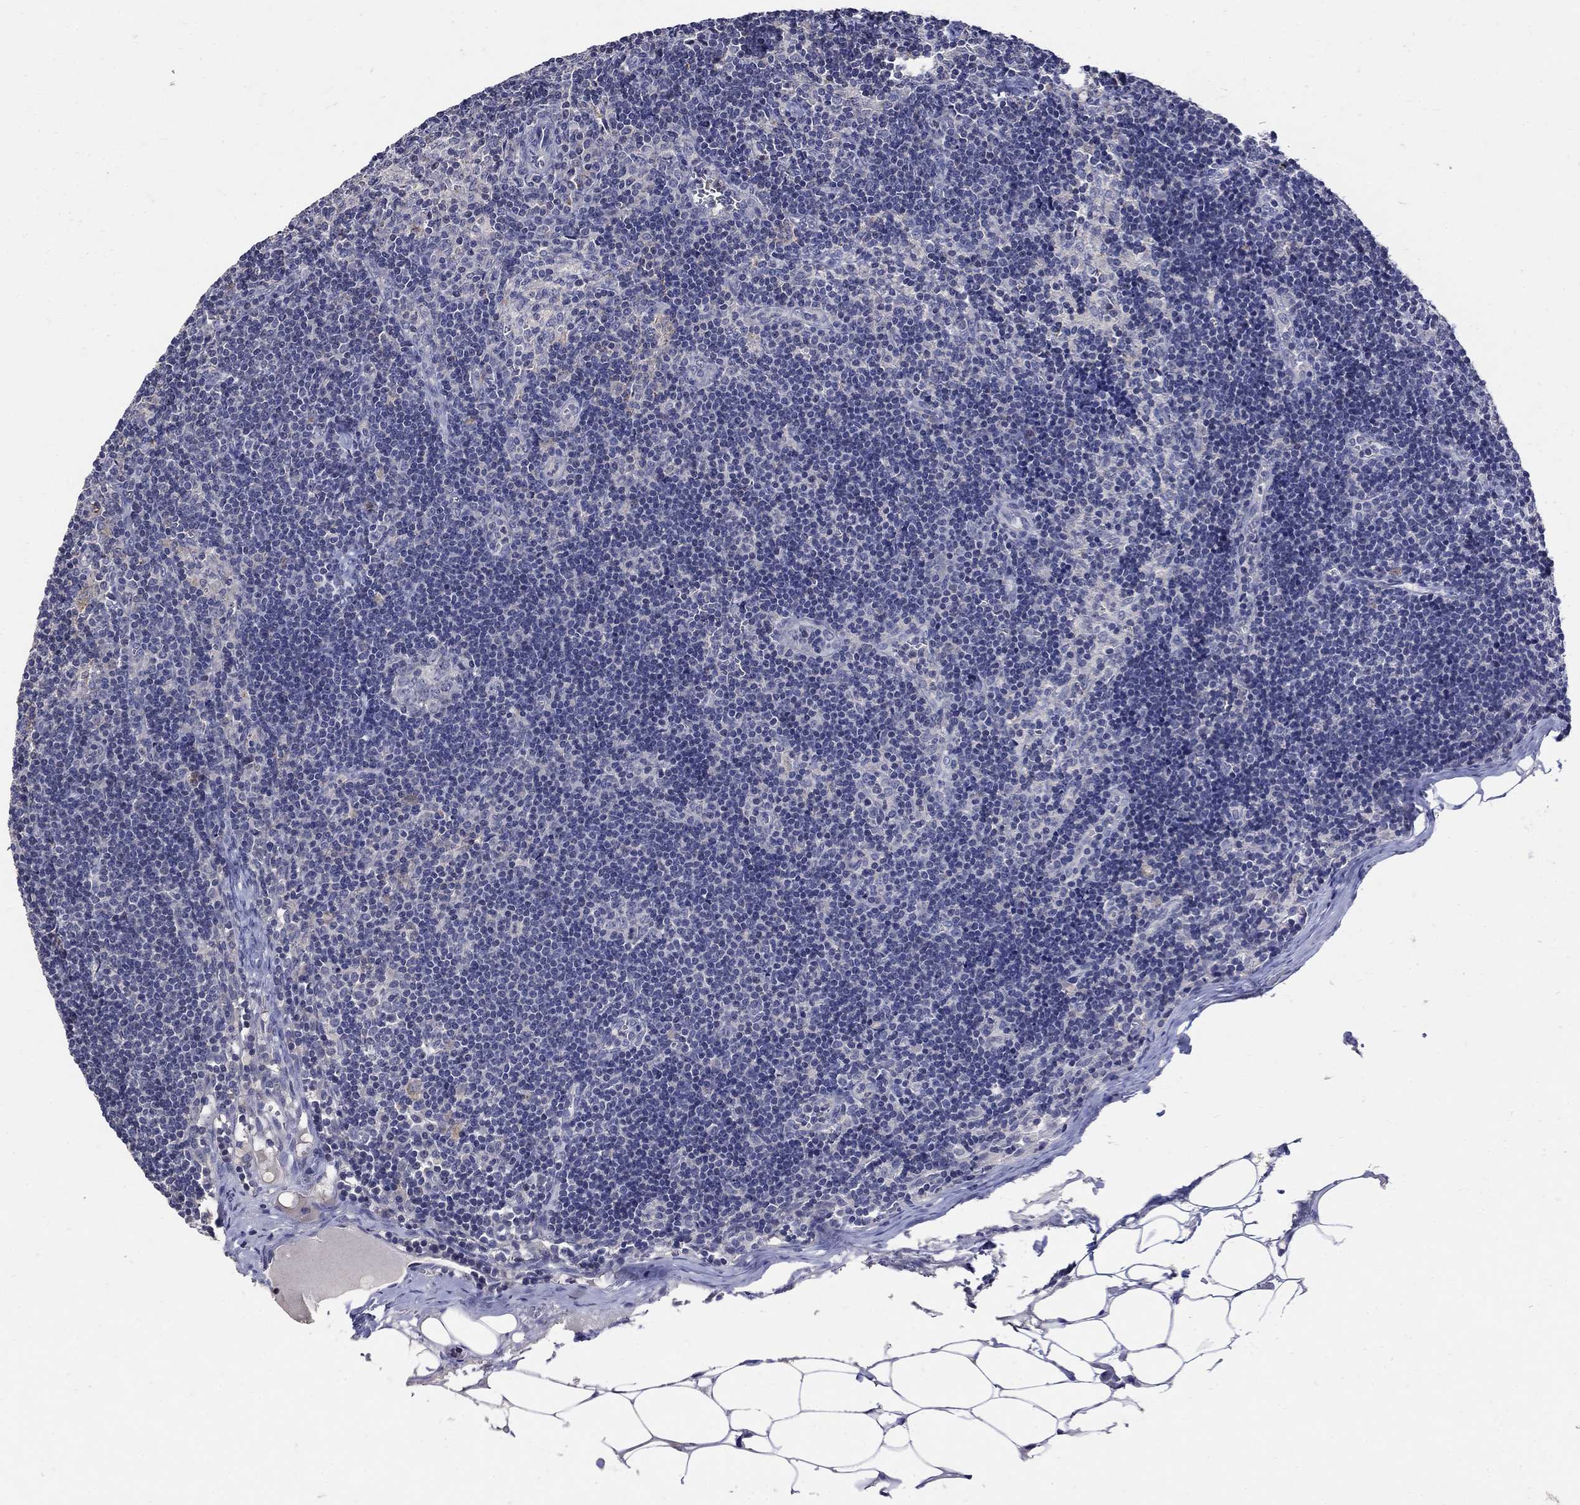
{"staining": {"intensity": "negative", "quantity": "none", "location": "none"}, "tissue": "lymph node", "cell_type": "Germinal center cells", "image_type": "normal", "snomed": [{"axis": "morphology", "description": "Normal tissue, NOS"}, {"axis": "topography", "description": "Lymph node"}], "caption": "Immunohistochemistry of unremarkable human lymph node demonstrates no expression in germinal center cells. (Immunohistochemistry, brightfield microscopy, high magnification).", "gene": "CETN1", "patient": {"sex": "female", "age": 51}}